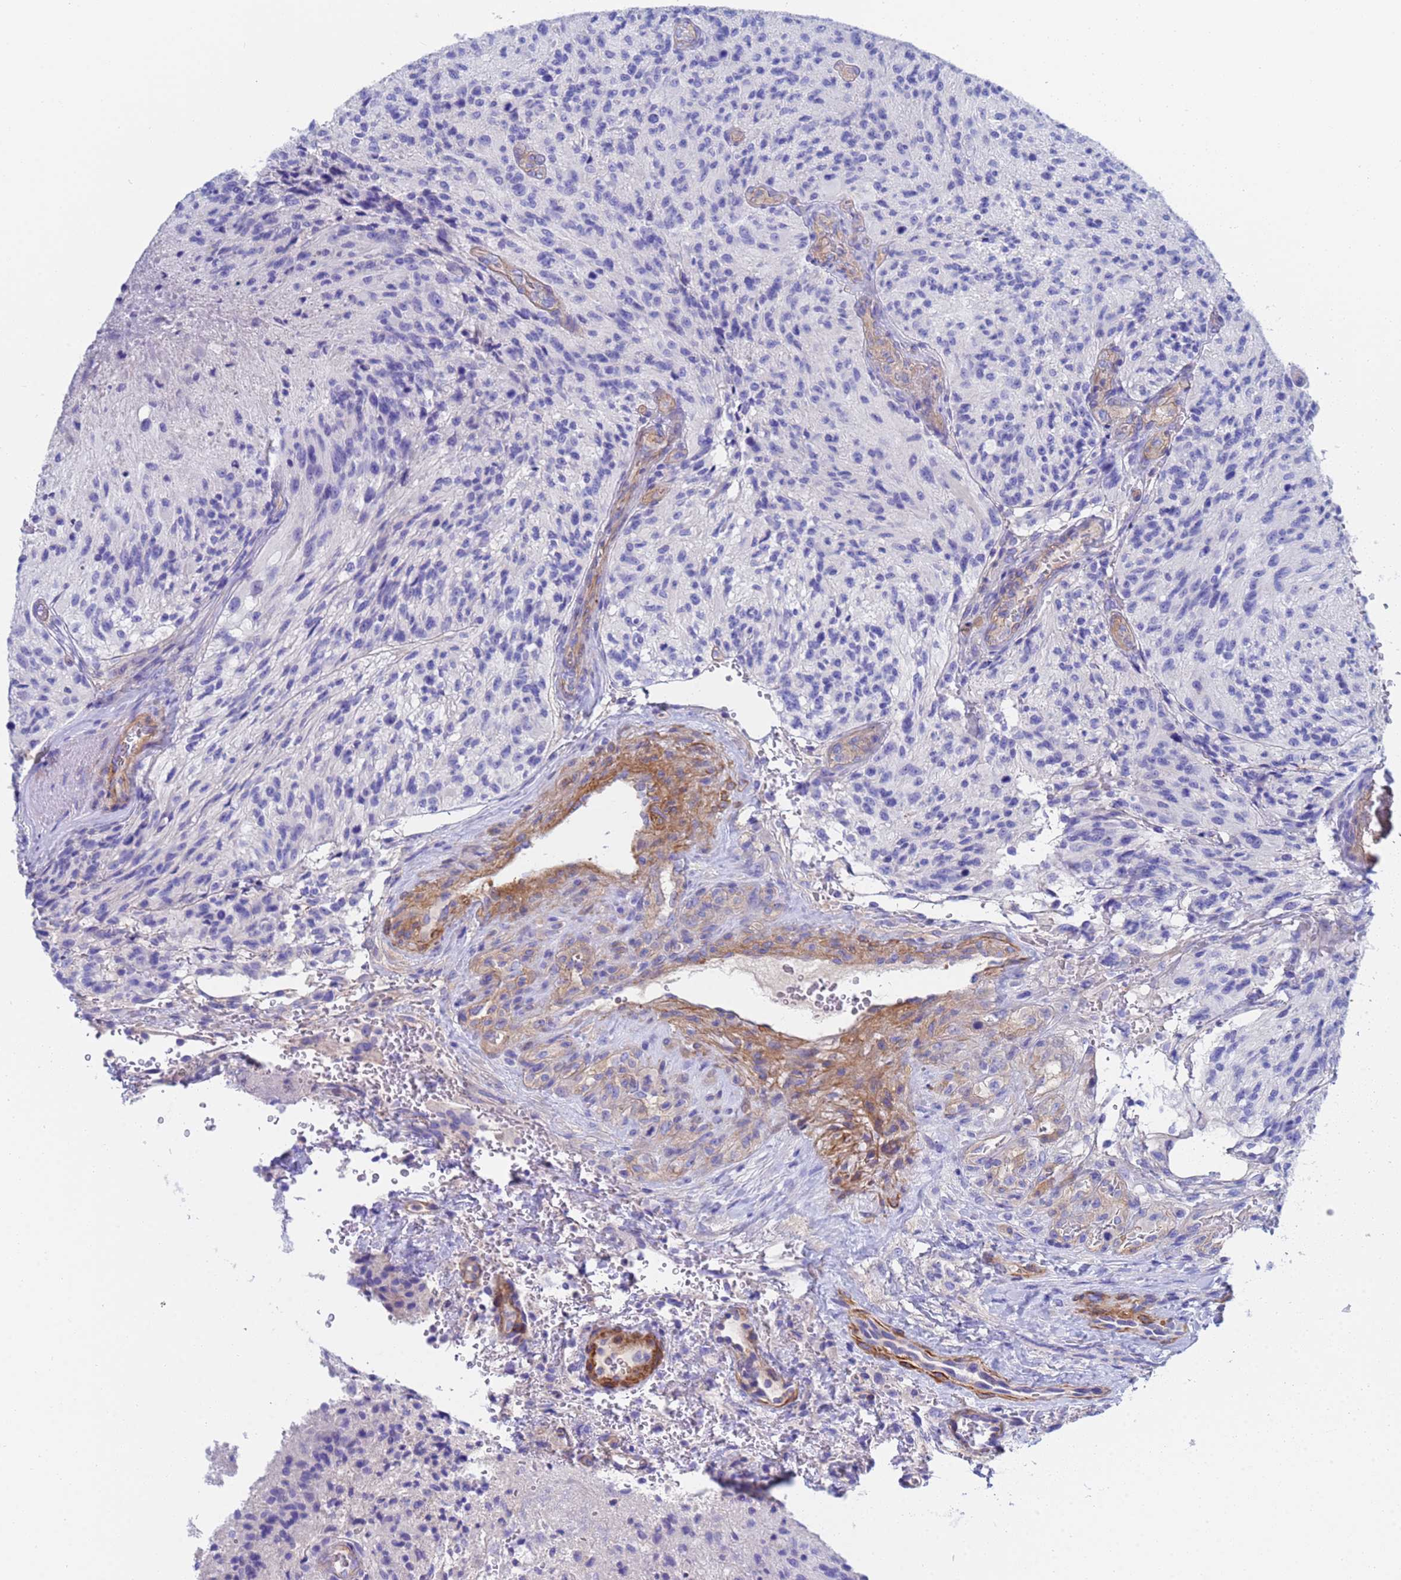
{"staining": {"intensity": "negative", "quantity": "none", "location": "none"}, "tissue": "glioma", "cell_type": "Tumor cells", "image_type": "cancer", "snomed": [{"axis": "morphology", "description": "Normal tissue, NOS"}, {"axis": "morphology", "description": "Glioma, malignant, High grade"}, {"axis": "topography", "description": "Cerebral cortex"}], "caption": "High magnification brightfield microscopy of glioma stained with DAB (3,3'-diaminobenzidine) (brown) and counterstained with hematoxylin (blue): tumor cells show no significant staining. (Brightfield microscopy of DAB immunohistochemistry at high magnification).", "gene": "CST4", "patient": {"sex": "male", "age": 56}}